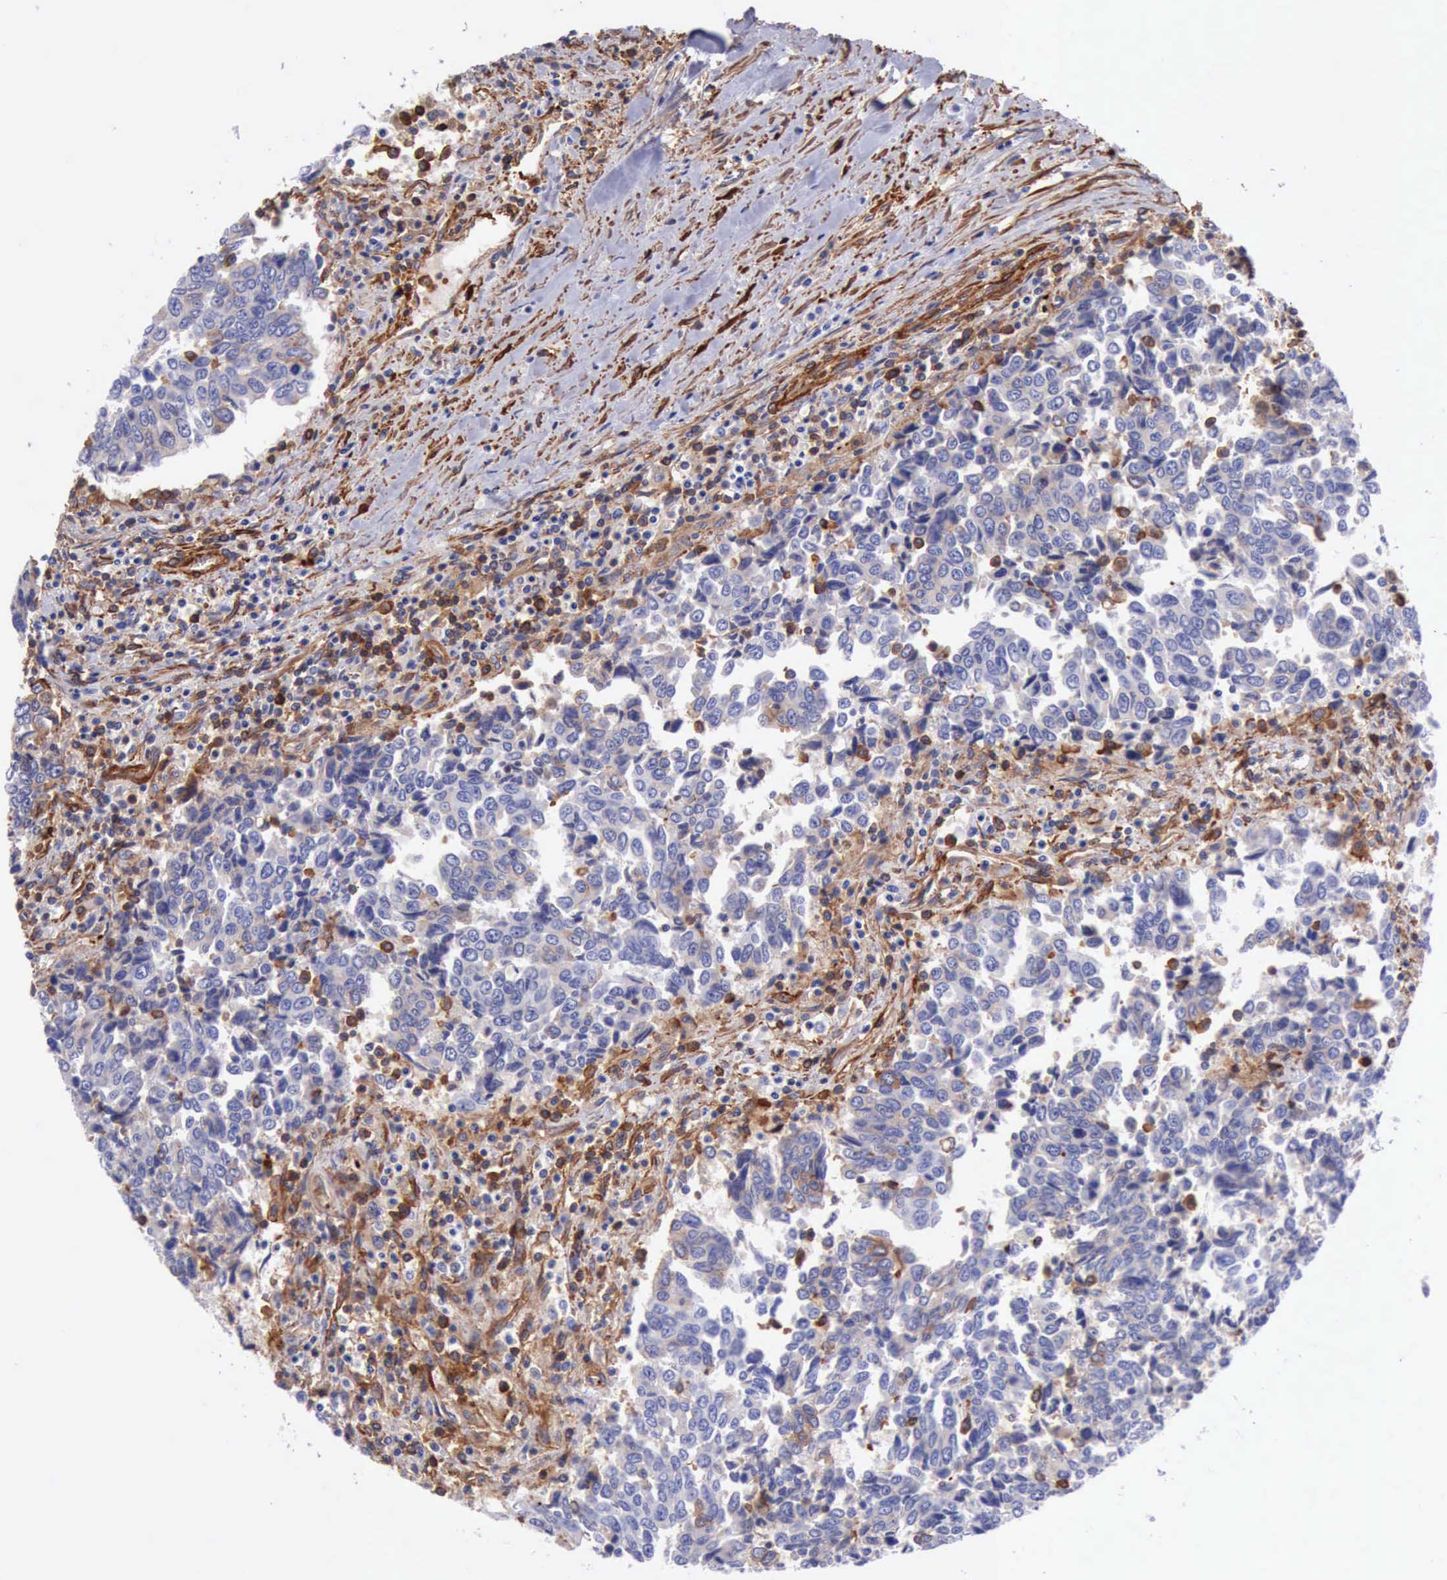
{"staining": {"intensity": "negative", "quantity": "none", "location": "none"}, "tissue": "urothelial cancer", "cell_type": "Tumor cells", "image_type": "cancer", "snomed": [{"axis": "morphology", "description": "Urothelial carcinoma, High grade"}, {"axis": "topography", "description": "Urinary bladder"}], "caption": "High power microscopy micrograph of an immunohistochemistry (IHC) histopathology image of urothelial carcinoma (high-grade), revealing no significant positivity in tumor cells.", "gene": "FLNA", "patient": {"sex": "male", "age": 86}}